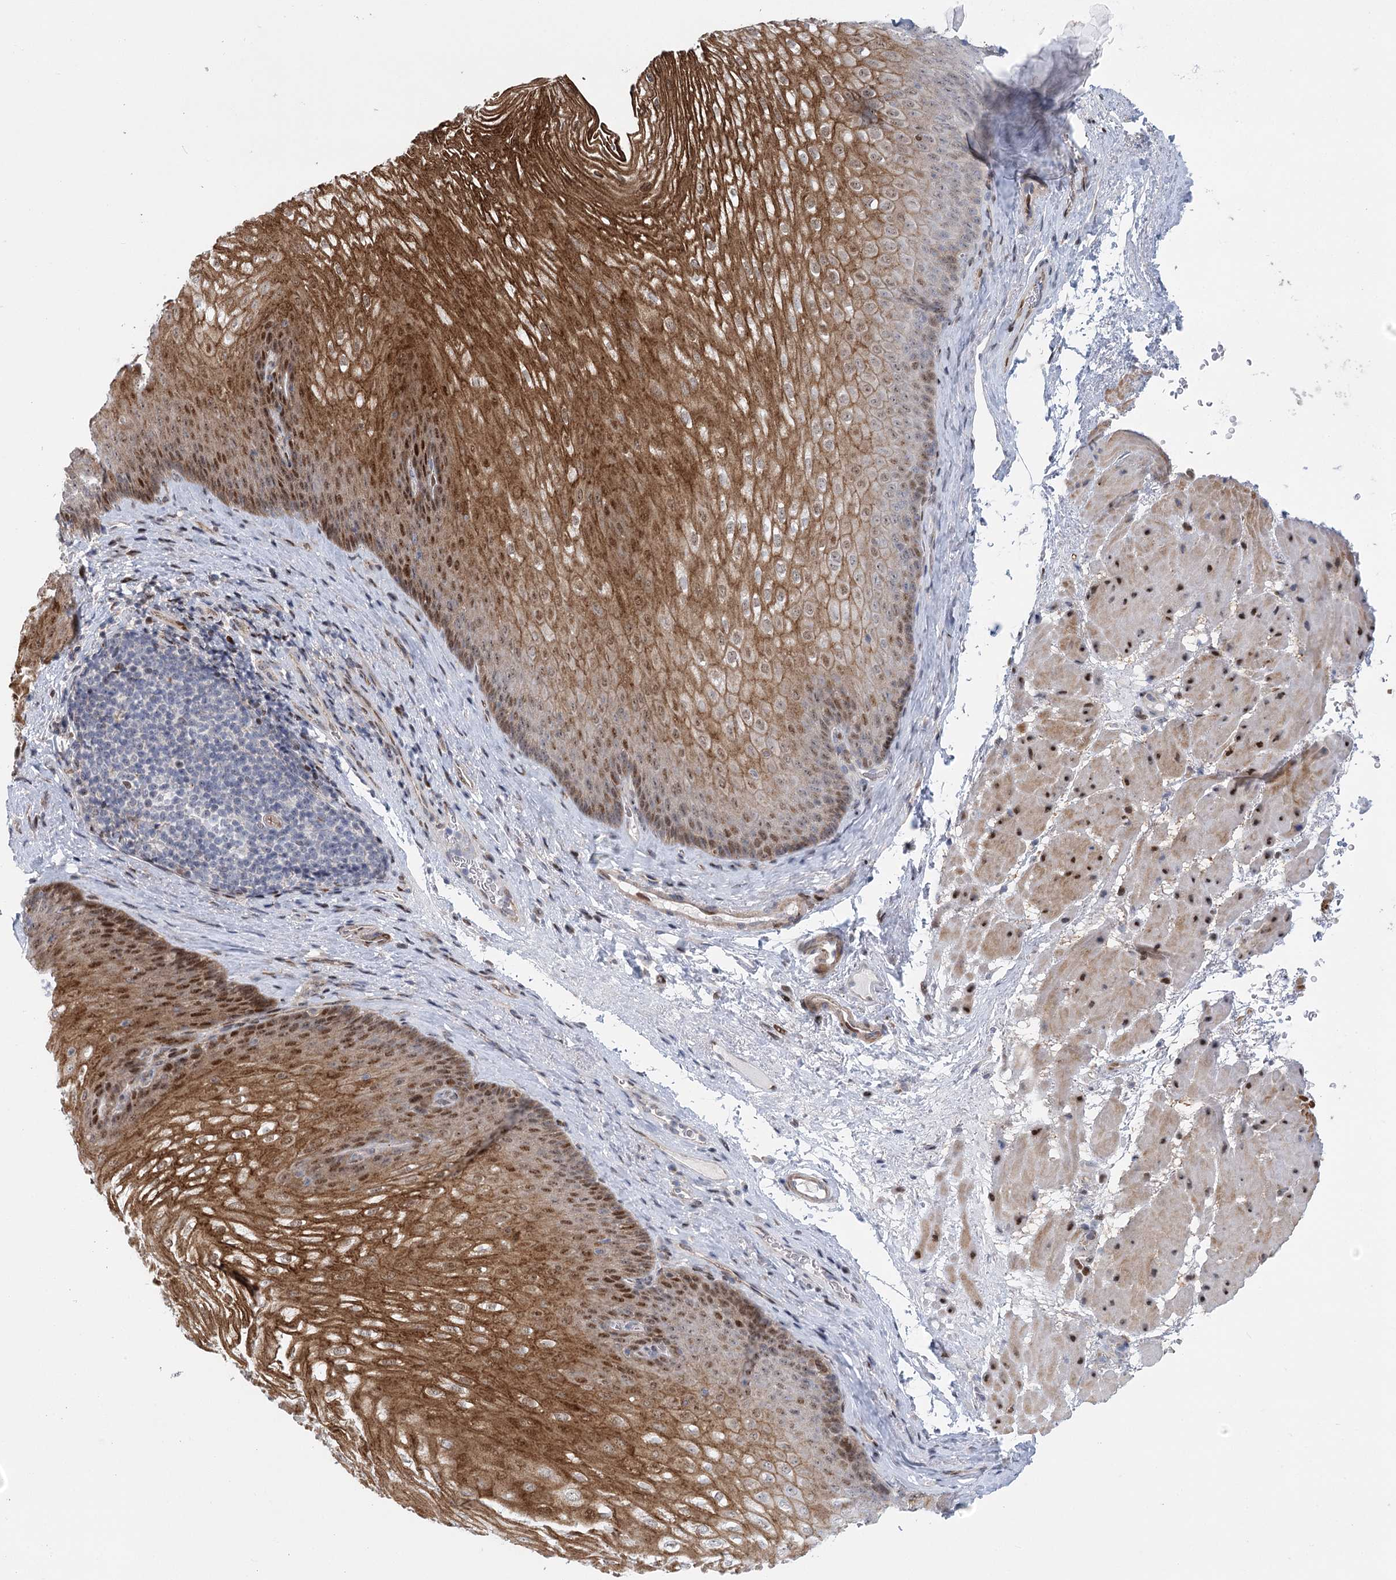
{"staining": {"intensity": "strong", "quantity": ">75%", "location": "cytoplasmic/membranous,nuclear"}, "tissue": "esophagus", "cell_type": "Squamous epithelial cells", "image_type": "normal", "snomed": [{"axis": "morphology", "description": "Normal tissue, NOS"}, {"axis": "topography", "description": "Esophagus"}], "caption": "This histopathology image shows normal esophagus stained with immunohistochemistry to label a protein in brown. The cytoplasmic/membranous,nuclear of squamous epithelial cells show strong positivity for the protein. Nuclei are counter-stained blue.", "gene": "CAMTA1", "patient": {"sex": "female", "age": 66}}